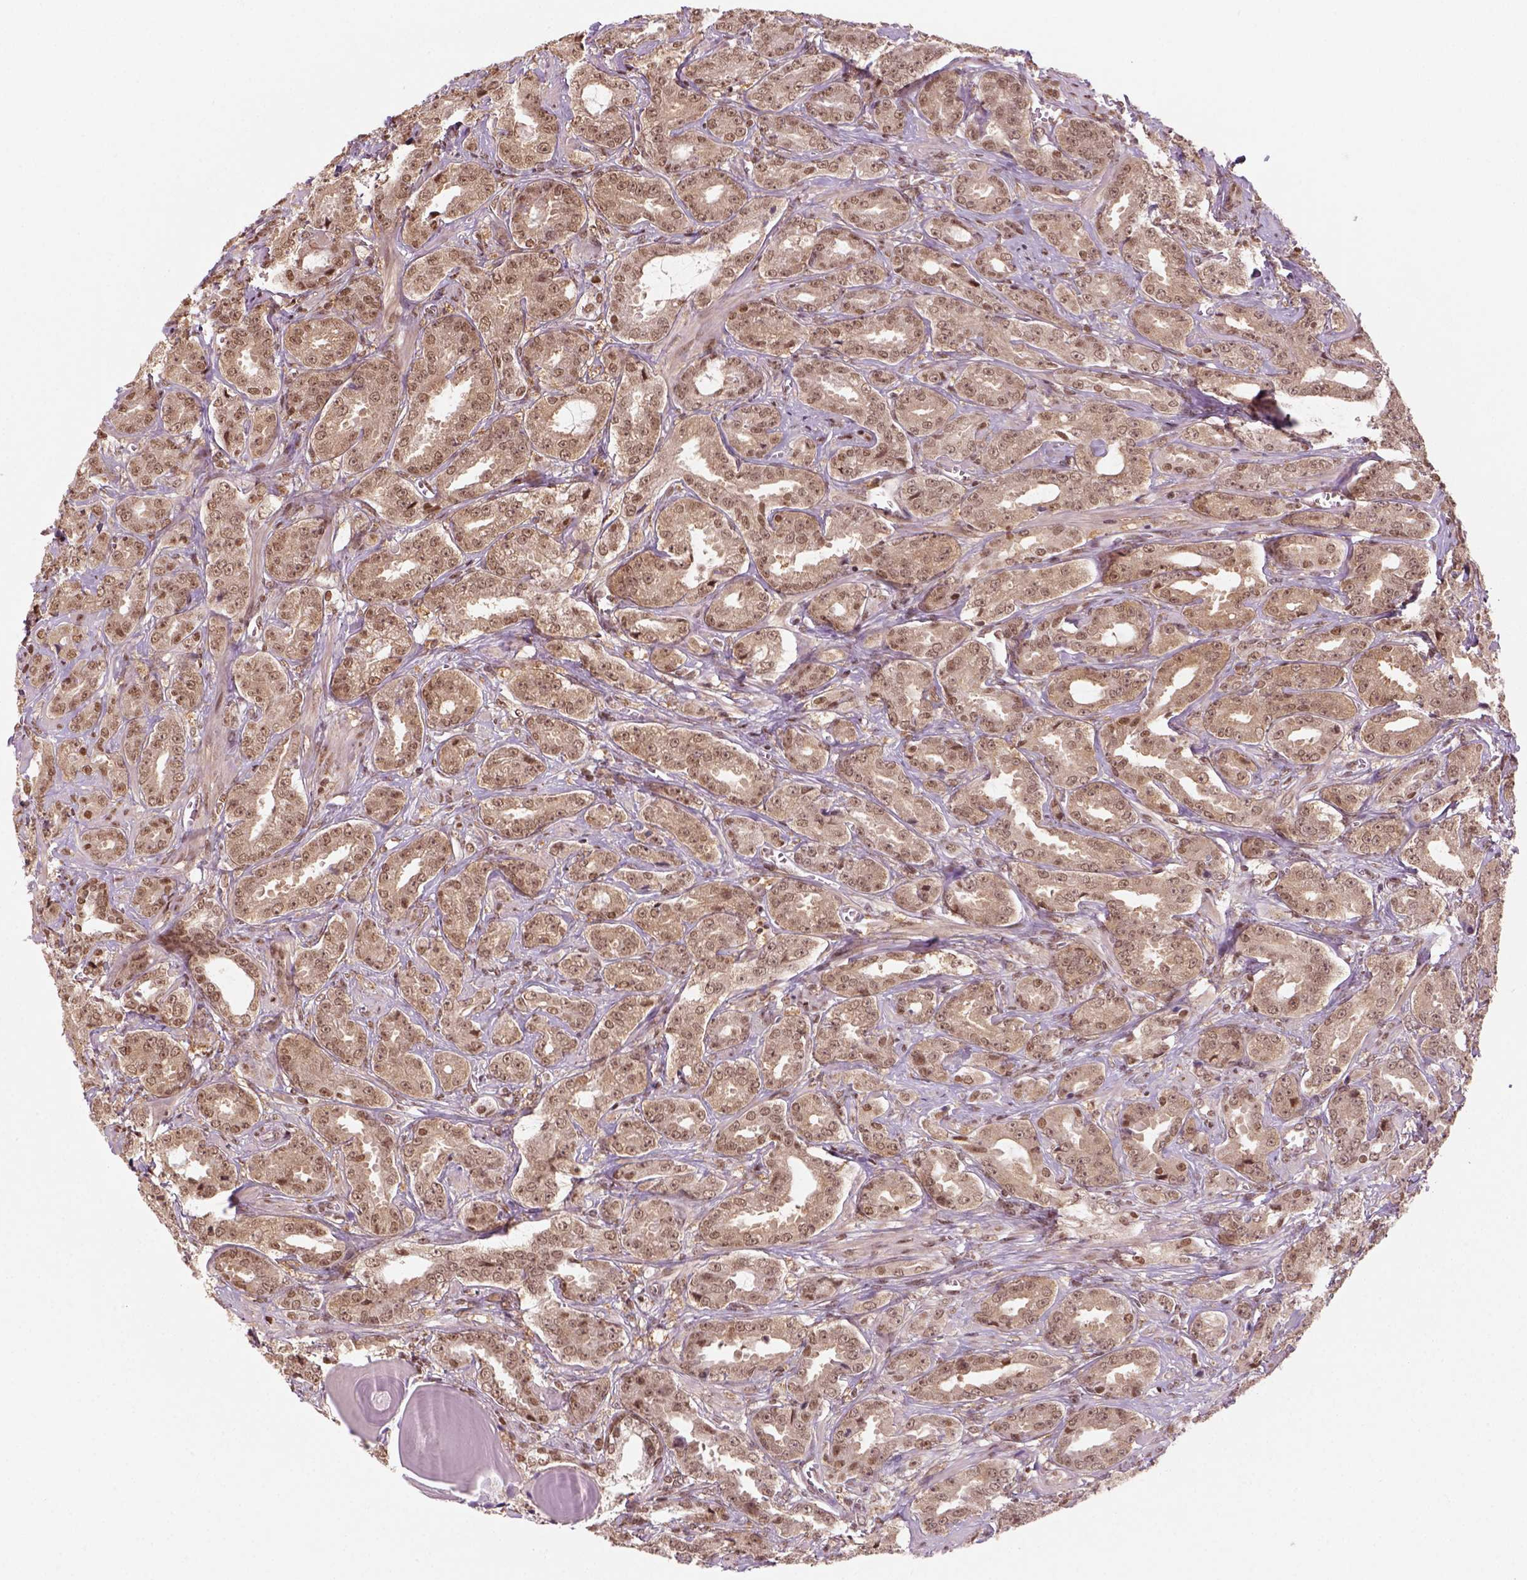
{"staining": {"intensity": "moderate", "quantity": ">75%", "location": "cytoplasmic/membranous,nuclear"}, "tissue": "prostate cancer", "cell_type": "Tumor cells", "image_type": "cancer", "snomed": [{"axis": "morphology", "description": "Adenocarcinoma, High grade"}, {"axis": "topography", "description": "Prostate"}], "caption": "Adenocarcinoma (high-grade) (prostate) stained for a protein demonstrates moderate cytoplasmic/membranous and nuclear positivity in tumor cells. (Brightfield microscopy of DAB IHC at high magnification).", "gene": "GOT1", "patient": {"sex": "male", "age": 64}}